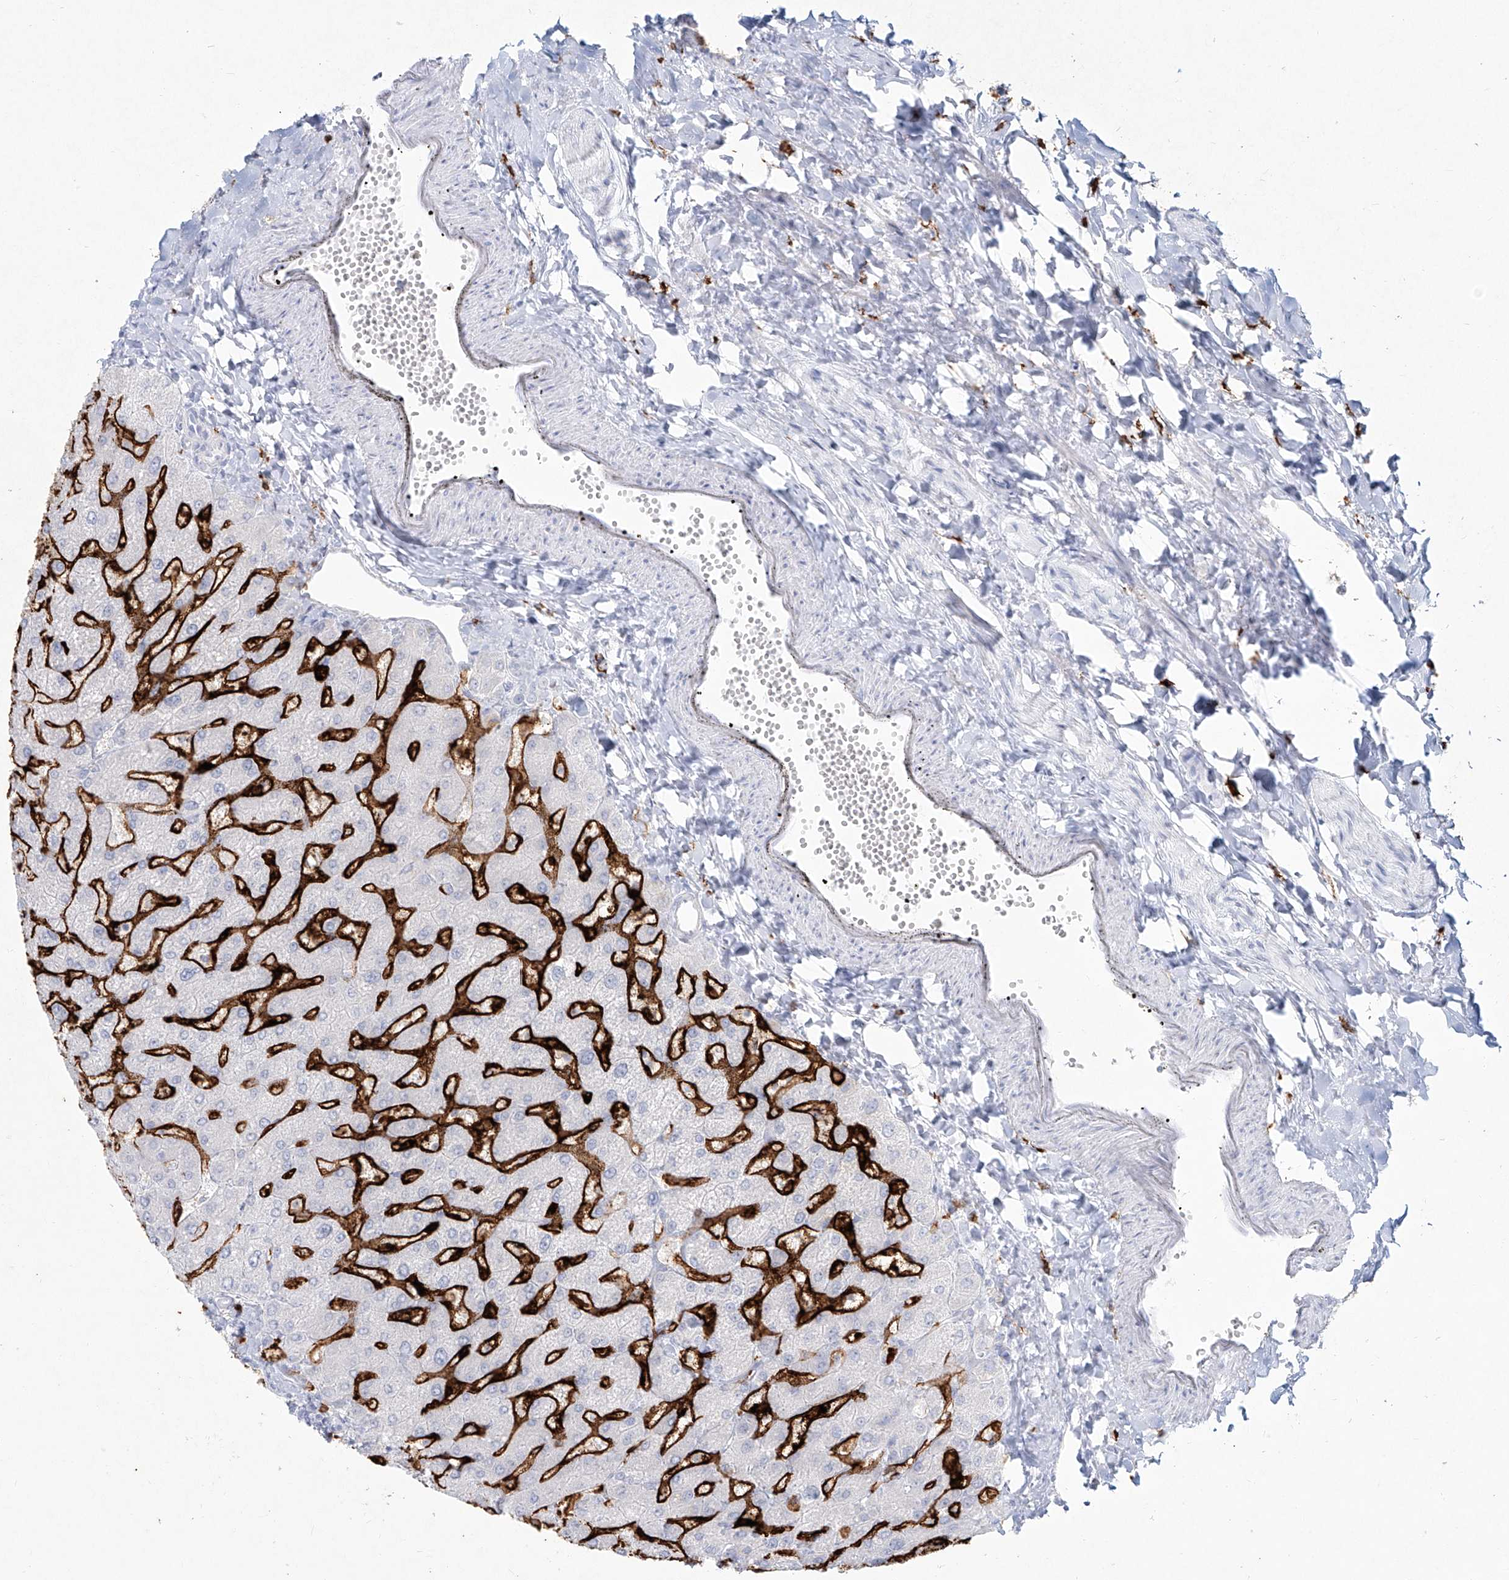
{"staining": {"intensity": "negative", "quantity": "none", "location": "none"}, "tissue": "liver", "cell_type": "Cholangiocytes", "image_type": "normal", "snomed": [{"axis": "morphology", "description": "Normal tissue, NOS"}, {"axis": "topography", "description": "Liver"}], "caption": "Micrograph shows no significant protein expression in cholangiocytes of normal liver.", "gene": "CD209", "patient": {"sex": "male", "age": 55}}